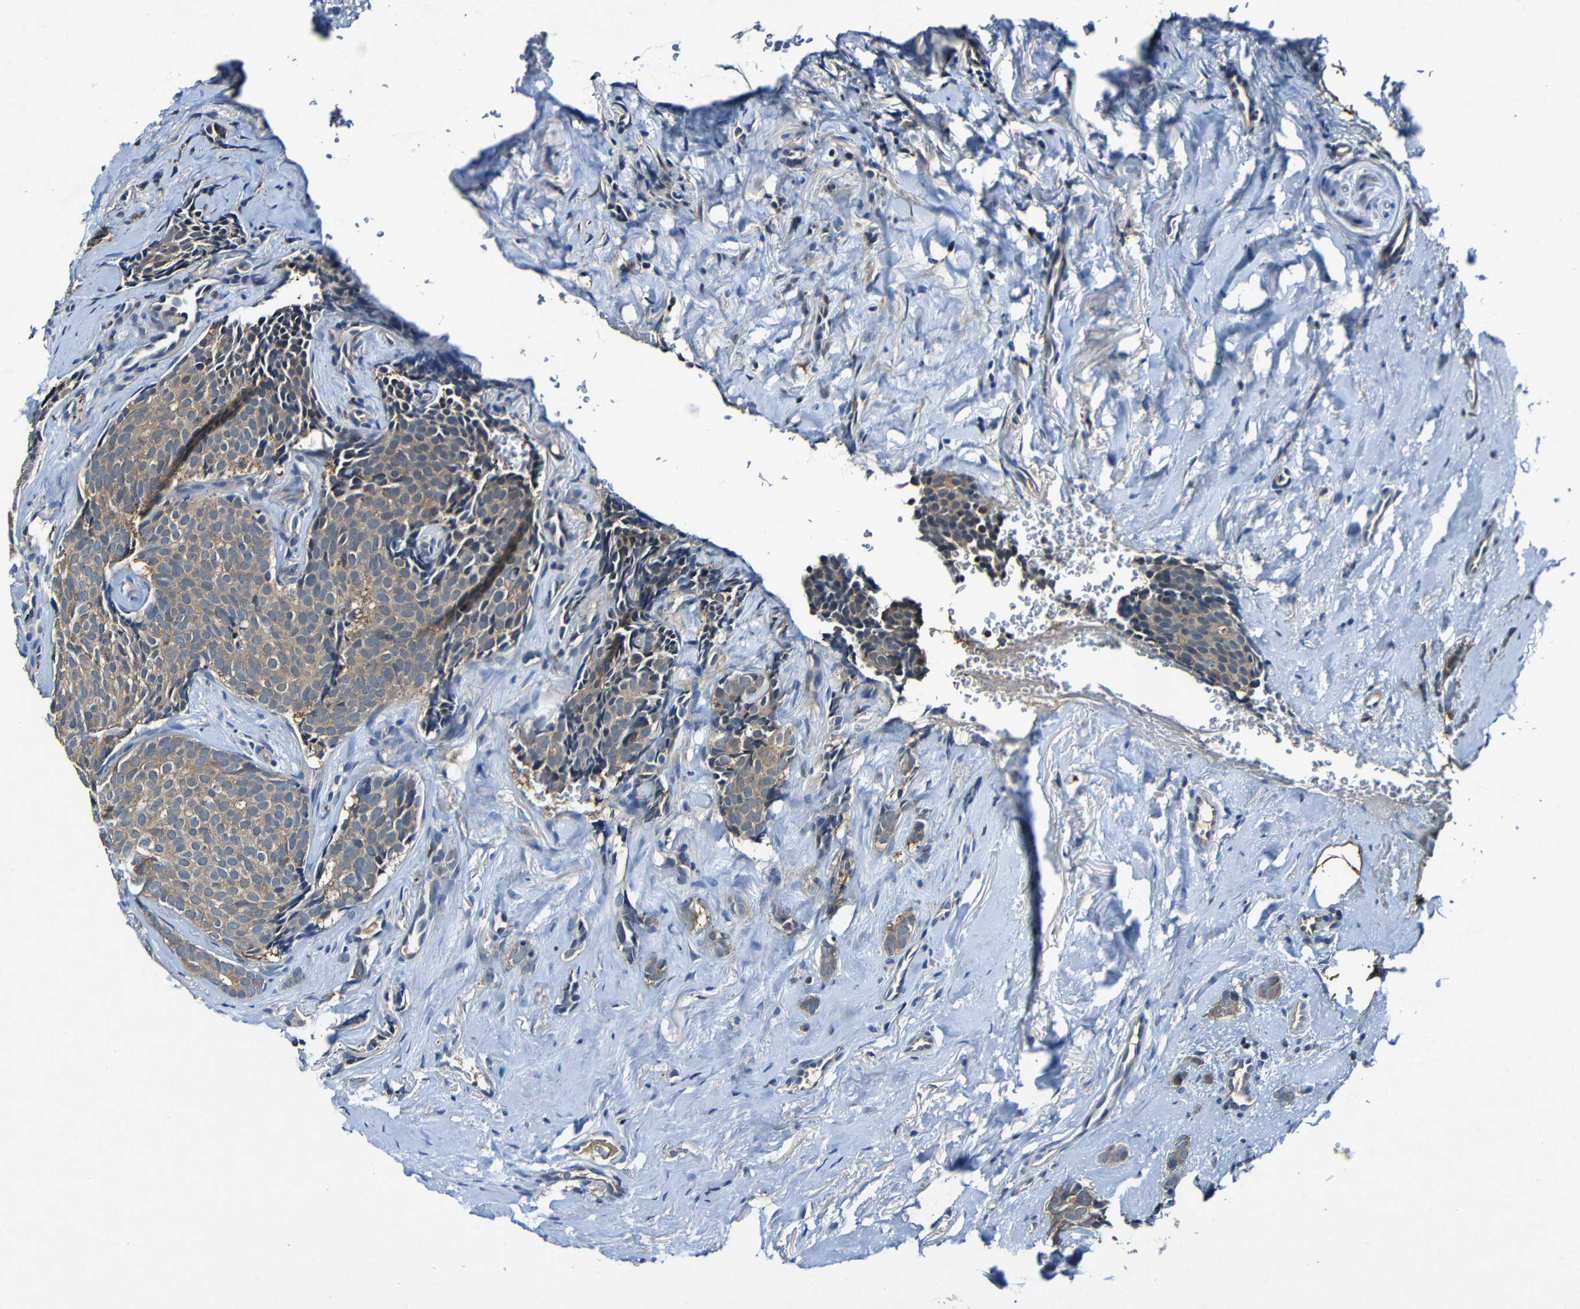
{"staining": {"intensity": "weak", "quantity": ">75%", "location": "cytoplasmic/membranous"}, "tissue": "breast cancer", "cell_type": "Tumor cells", "image_type": "cancer", "snomed": [{"axis": "morphology", "description": "Lobular carcinoma"}, {"axis": "topography", "description": "Skin"}, {"axis": "topography", "description": "Breast"}], "caption": "Lobular carcinoma (breast) stained with immunohistochemistry reveals weak cytoplasmic/membranous positivity in approximately >75% of tumor cells. The staining was performed using DAB (3,3'-diaminobenzidine) to visualize the protein expression in brown, while the nuclei were stained in blue with hematoxylin (Magnification: 20x).", "gene": "LRRC70", "patient": {"sex": "female", "age": 46}}